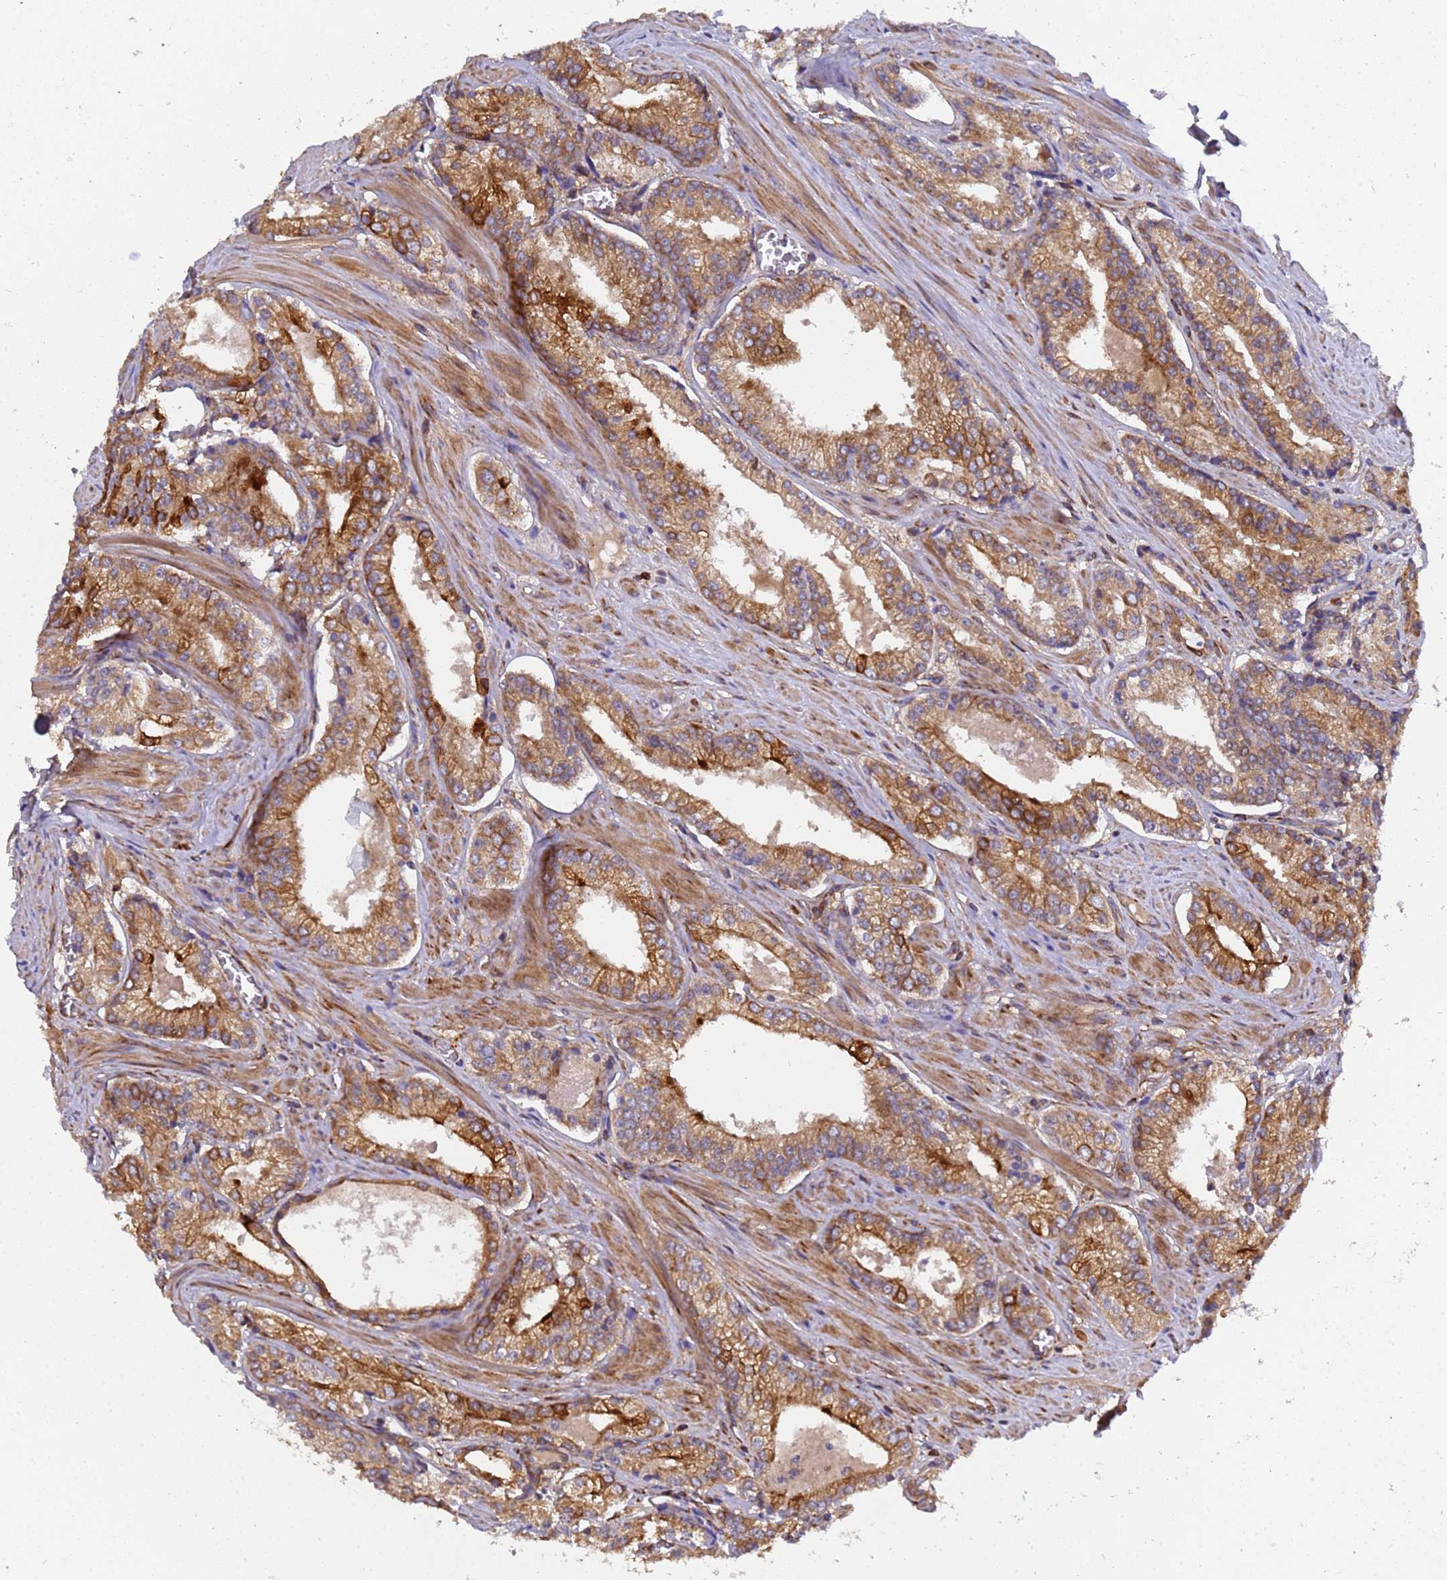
{"staining": {"intensity": "moderate", "quantity": ">75%", "location": "cytoplasmic/membranous"}, "tissue": "prostate cancer", "cell_type": "Tumor cells", "image_type": "cancer", "snomed": [{"axis": "morphology", "description": "Adenocarcinoma, Low grade"}, {"axis": "topography", "description": "Prostate"}], "caption": "Protein staining of prostate cancer tissue reveals moderate cytoplasmic/membranous staining in approximately >75% of tumor cells.", "gene": "MOCS1", "patient": {"sex": "male", "age": 54}}